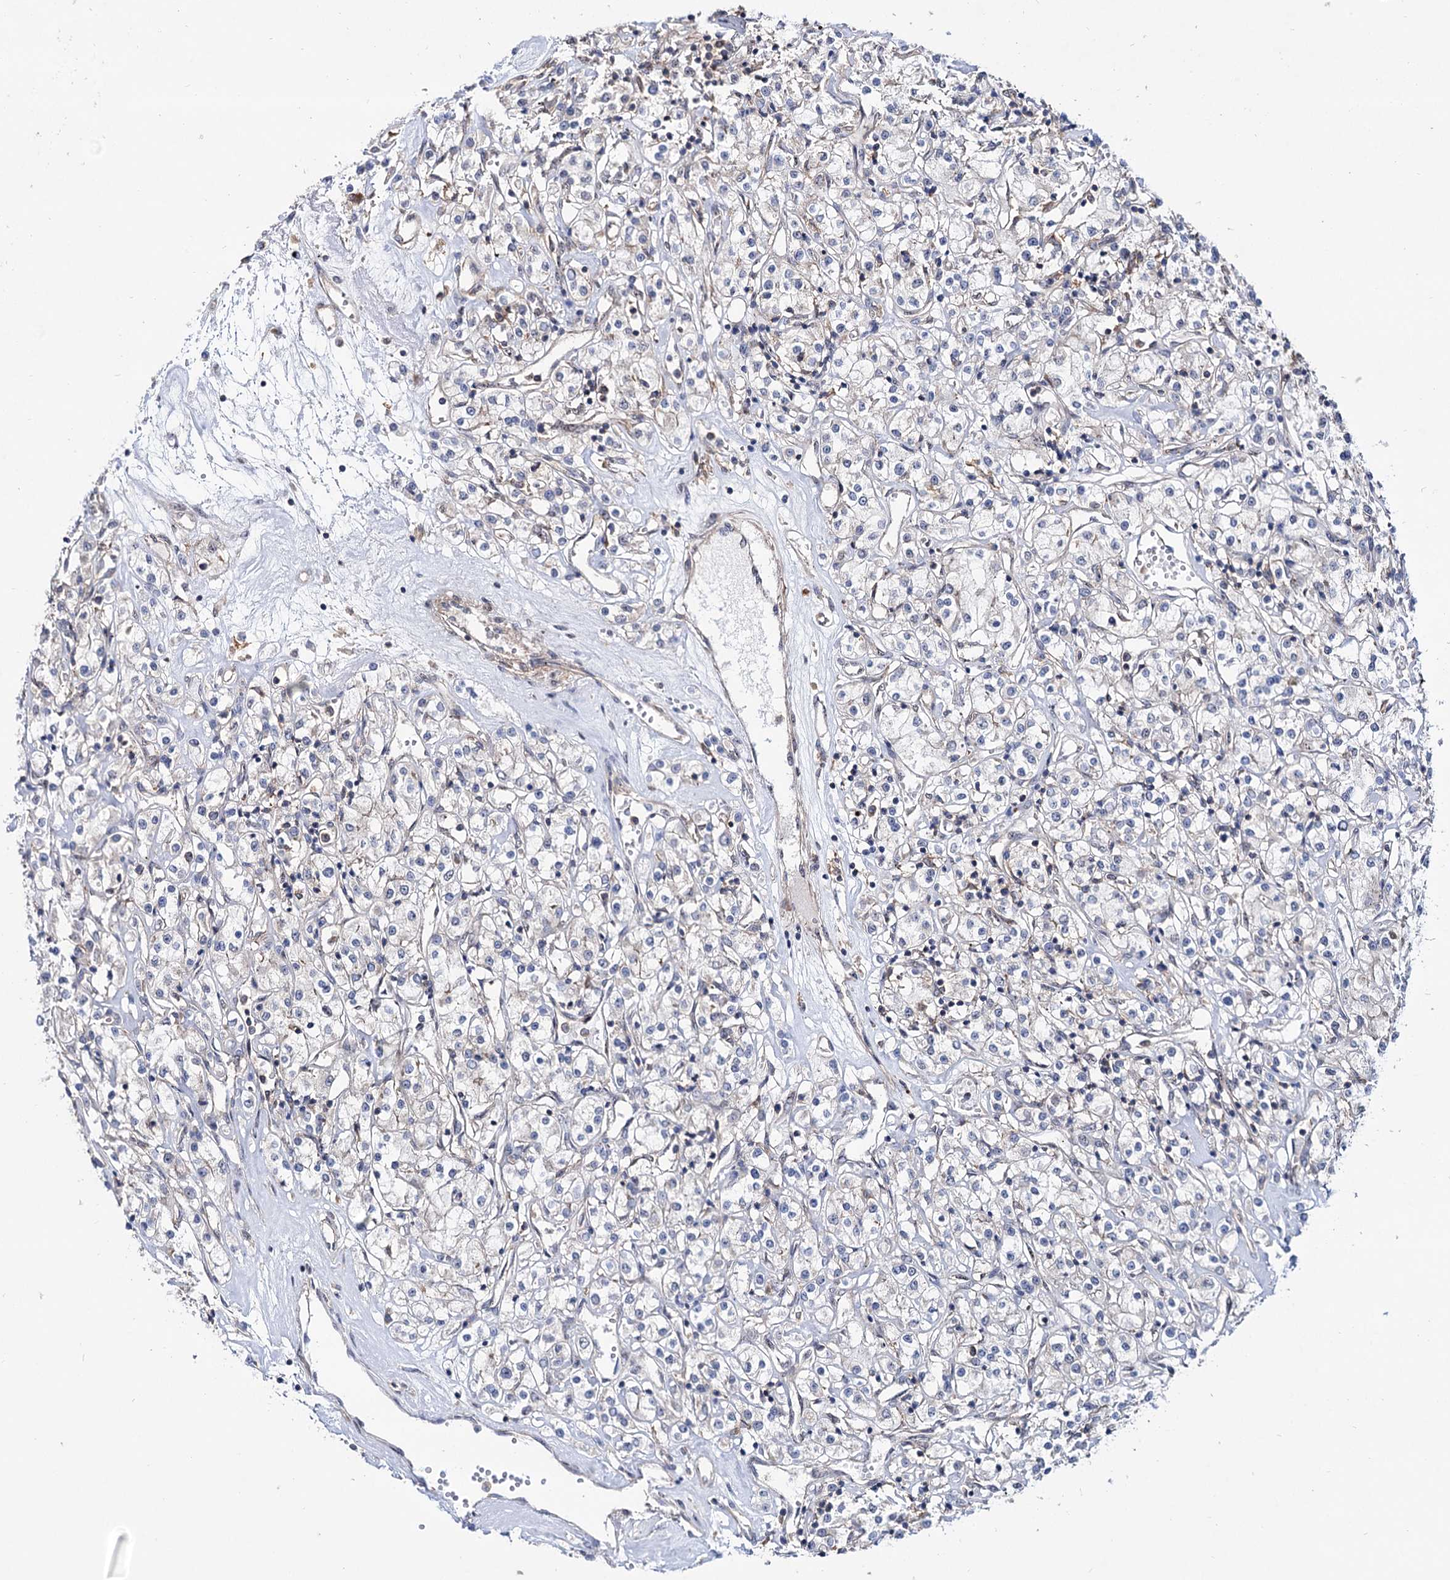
{"staining": {"intensity": "negative", "quantity": "none", "location": "none"}, "tissue": "renal cancer", "cell_type": "Tumor cells", "image_type": "cancer", "snomed": [{"axis": "morphology", "description": "Adenocarcinoma, NOS"}, {"axis": "topography", "description": "Kidney"}], "caption": "Adenocarcinoma (renal) was stained to show a protein in brown. There is no significant expression in tumor cells.", "gene": "SEC24A", "patient": {"sex": "female", "age": 59}}